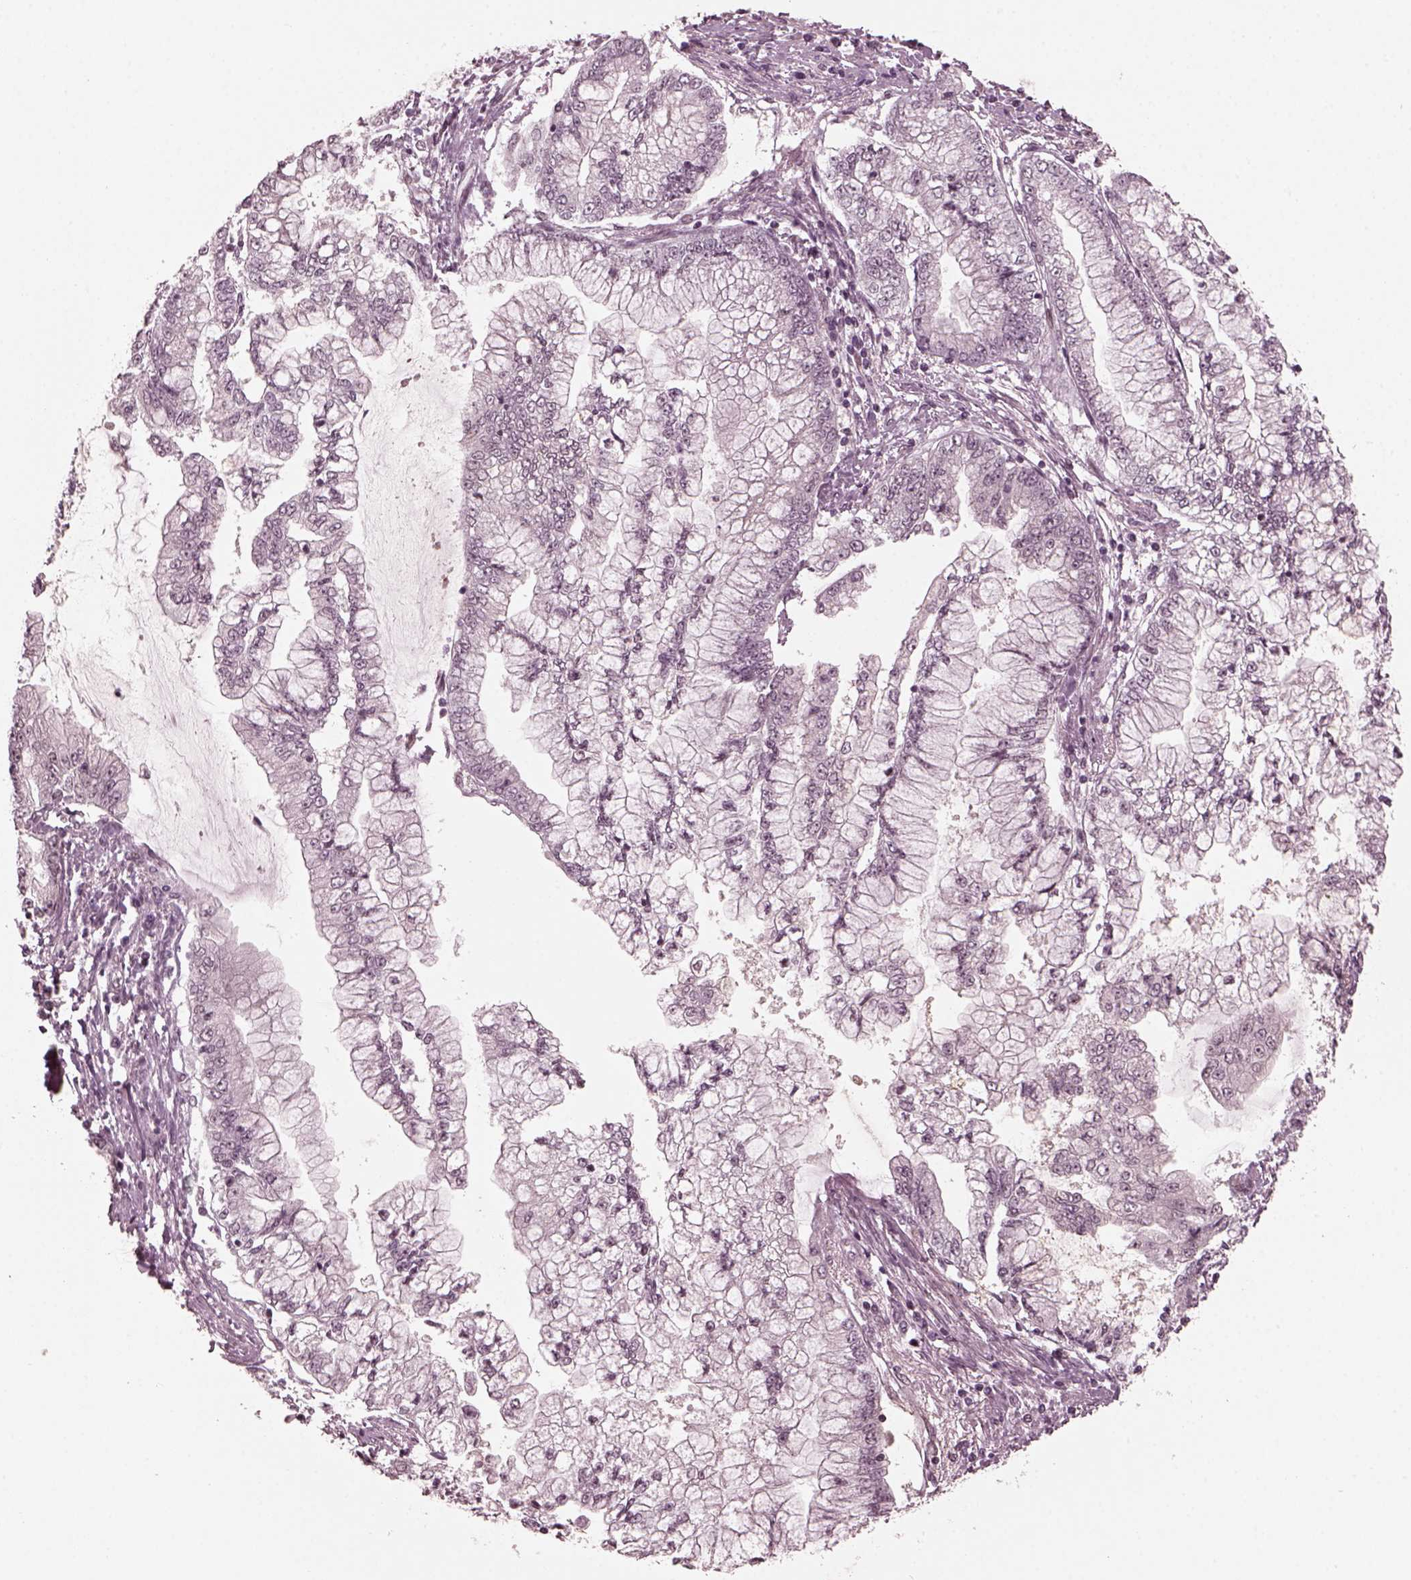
{"staining": {"intensity": "negative", "quantity": "none", "location": "none"}, "tissue": "stomach cancer", "cell_type": "Tumor cells", "image_type": "cancer", "snomed": [{"axis": "morphology", "description": "Adenocarcinoma, NOS"}, {"axis": "topography", "description": "Stomach, upper"}], "caption": "Immunohistochemical staining of stomach adenocarcinoma exhibits no significant positivity in tumor cells.", "gene": "TRIB3", "patient": {"sex": "female", "age": 74}}